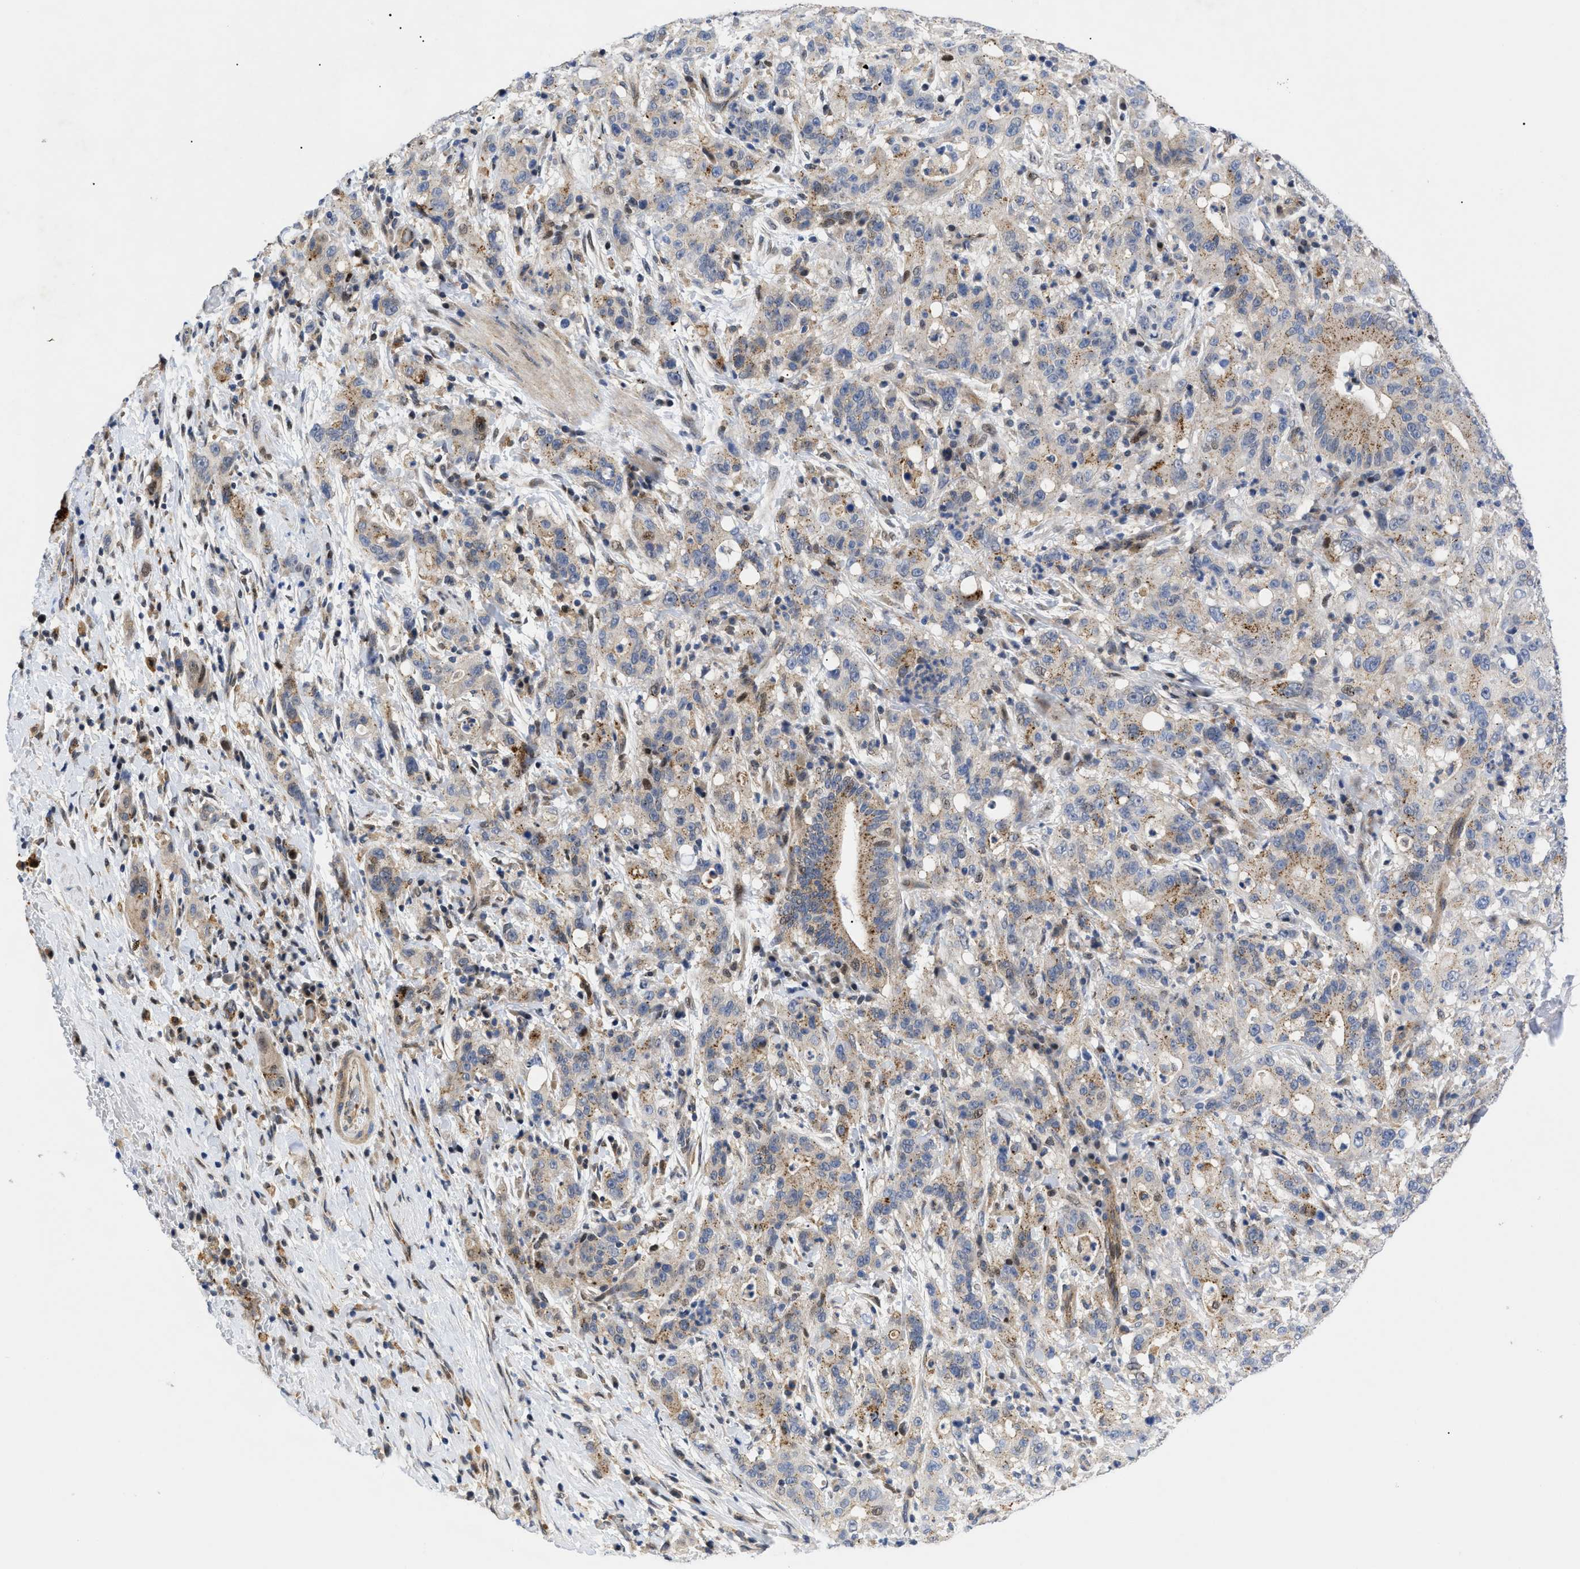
{"staining": {"intensity": "weak", "quantity": ">75%", "location": "cytoplasmic/membranous"}, "tissue": "liver cancer", "cell_type": "Tumor cells", "image_type": "cancer", "snomed": [{"axis": "morphology", "description": "Cholangiocarcinoma"}, {"axis": "topography", "description": "Liver"}], "caption": "An immunohistochemistry (IHC) photomicrograph of tumor tissue is shown. Protein staining in brown shows weak cytoplasmic/membranous positivity in cholangiocarcinoma (liver) within tumor cells. The staining was performed using DAB to visualize the protein expression in brown, while the nuclei were stained in blue with hematoxylin (Magnification: 20x).", "gene": "SFXN5", "patient": {"sex": "female", "age": 38}}